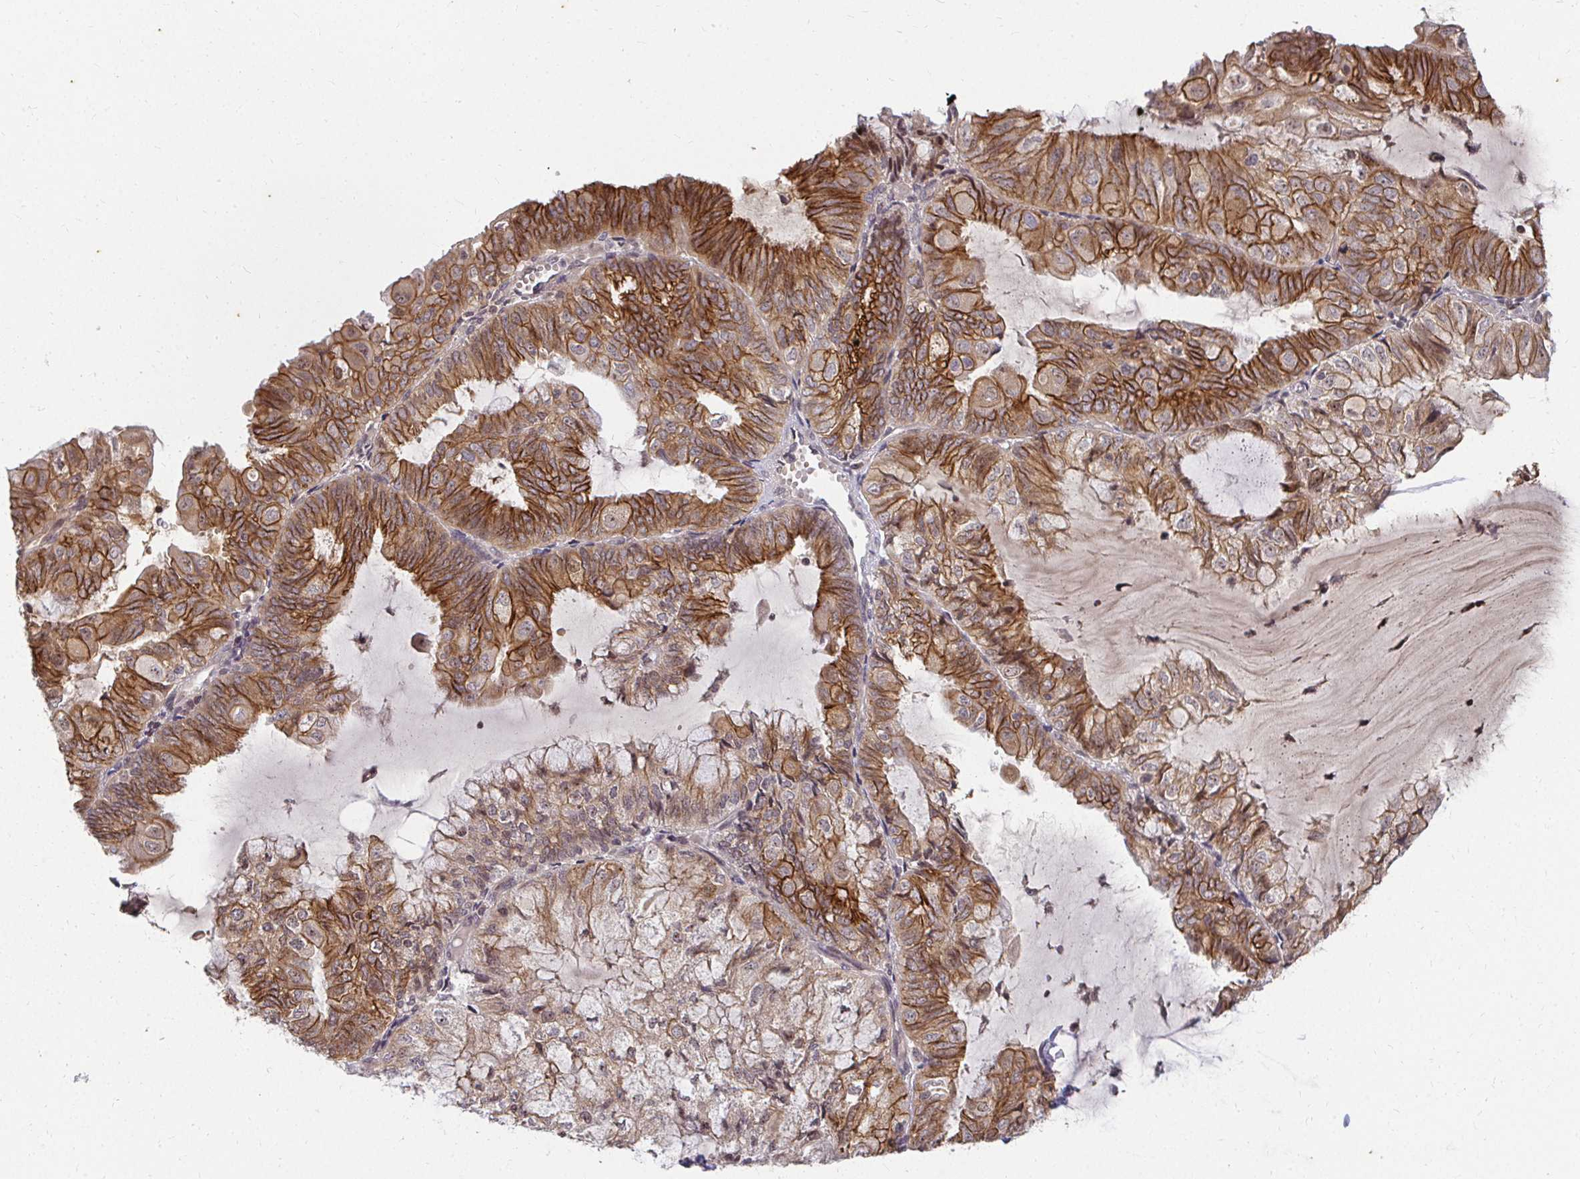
{"staining": {"intensity": "moderate", "quantity": ">75%", "location": "cytoplasmic/membranous"}, "tissue": "endometrial cancer", "cell_type": "Tumor cells", "image_type": "cancer", "snomed": [{"axis": "morphology", "description": "Adenocarcinoma, NOS"}, {"axis": "topography", "description": "Endometrium"}], "caption": "Endometrial cancer was stained to show a protein in brown. There is medium levels of moderate cytoplasmic/membranous staining in about >75% of tumor cells. (DAB (3,3'-diaminobenzidine) = brown stain, brightfield microscopy at high magnification).", "gene": "ANK3", "patient": {"sex": "female", "age": 81}}